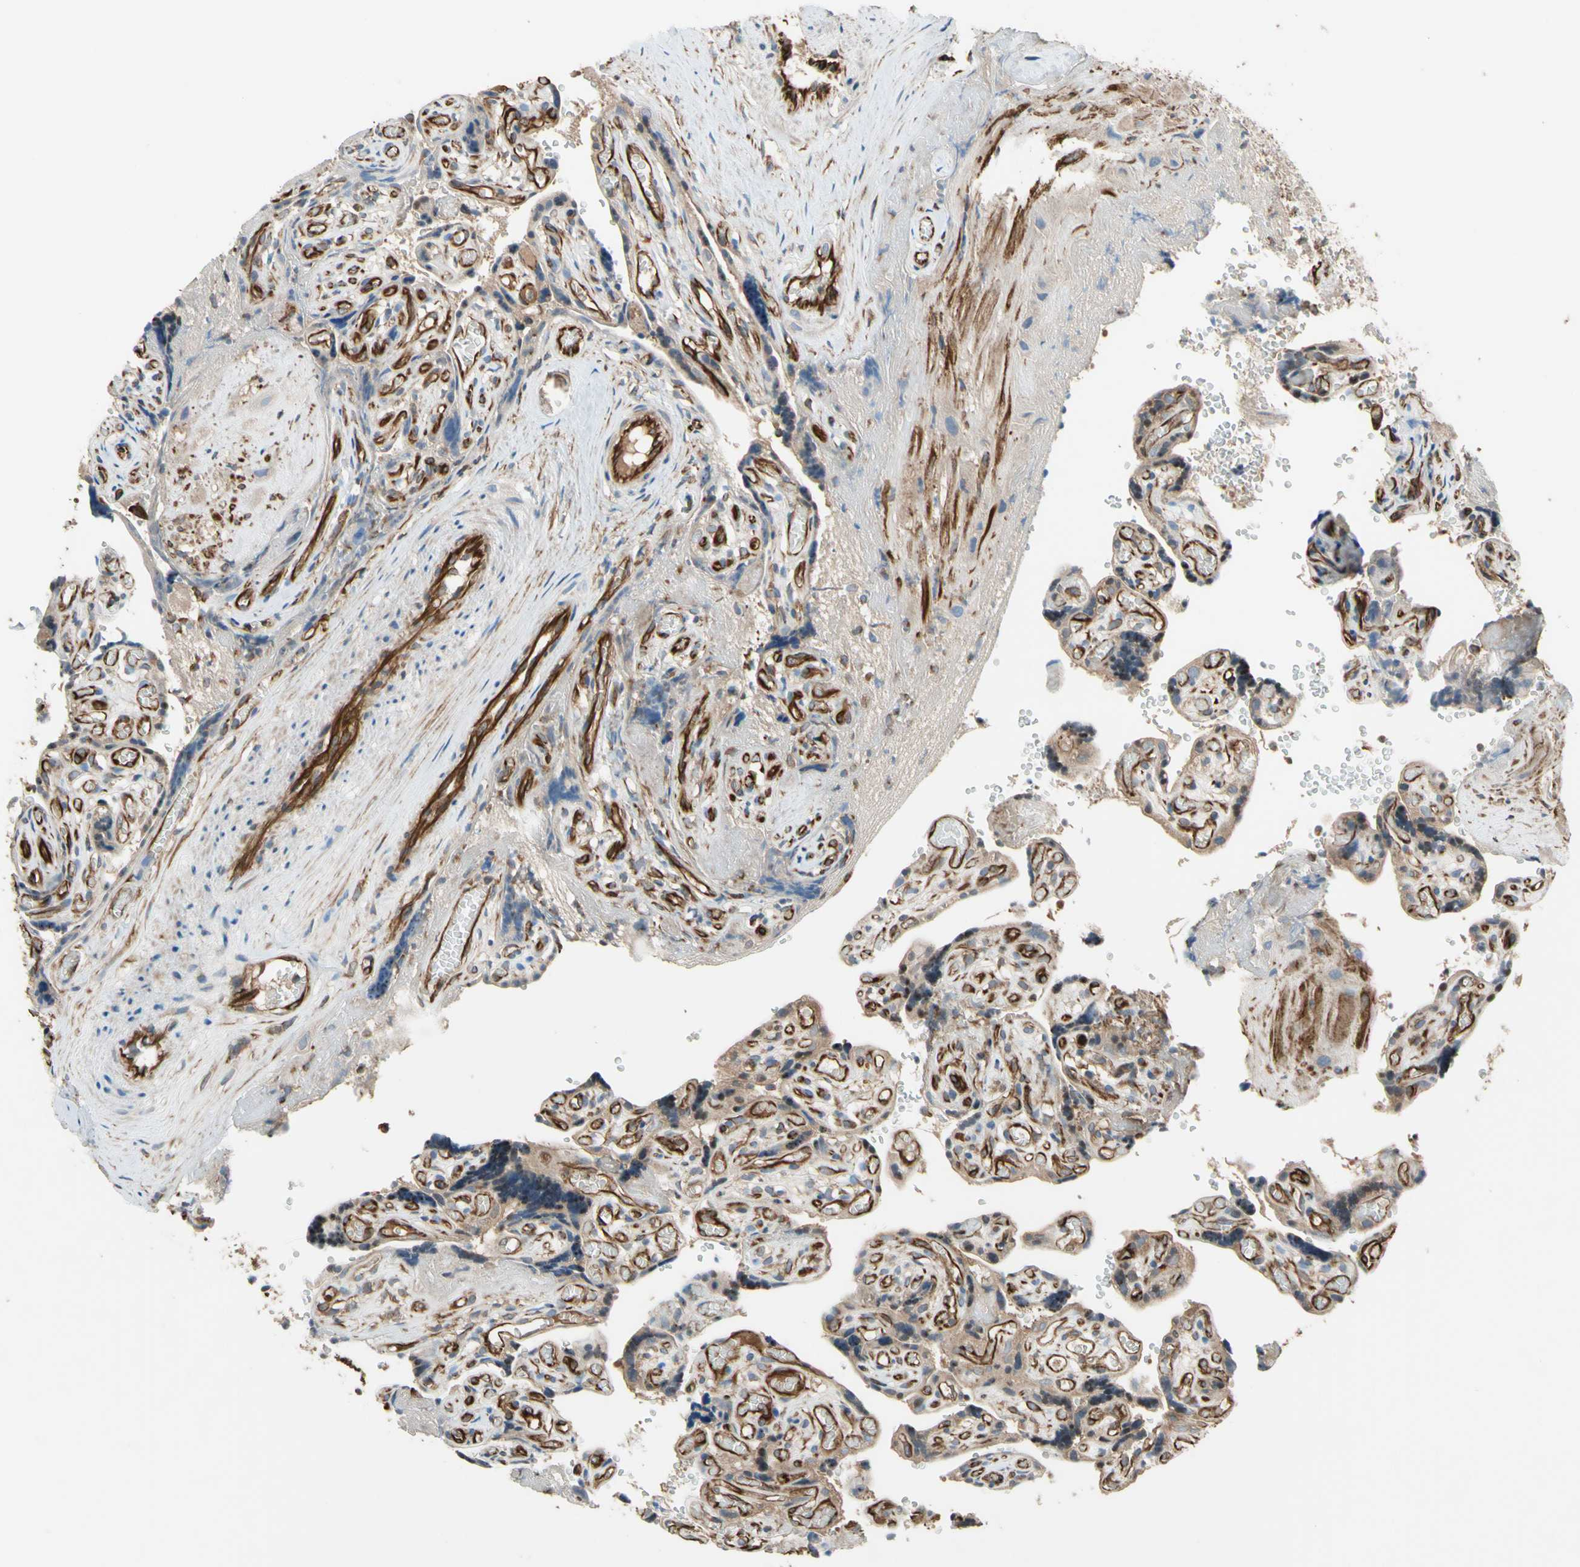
{"staining": {"intensity": "weak", "quantity": ">75%", "location": "cytoplasmic/membranous"}, "tissue": "placenta", "cell_type": "Decidual cells", "image_type": "normal", "snomed": [{"axis": "morphology", "description": "Normal tissue, NOS"}, {"axis": "topography", "description": "Placenta"}], "caption": "Weak cytoplasmic/membranous staining is present in about >75% of decidual cells in unremarkable placenta.", "gene": "TRAF2", "patient": {"sex": "female", "age": 30}}